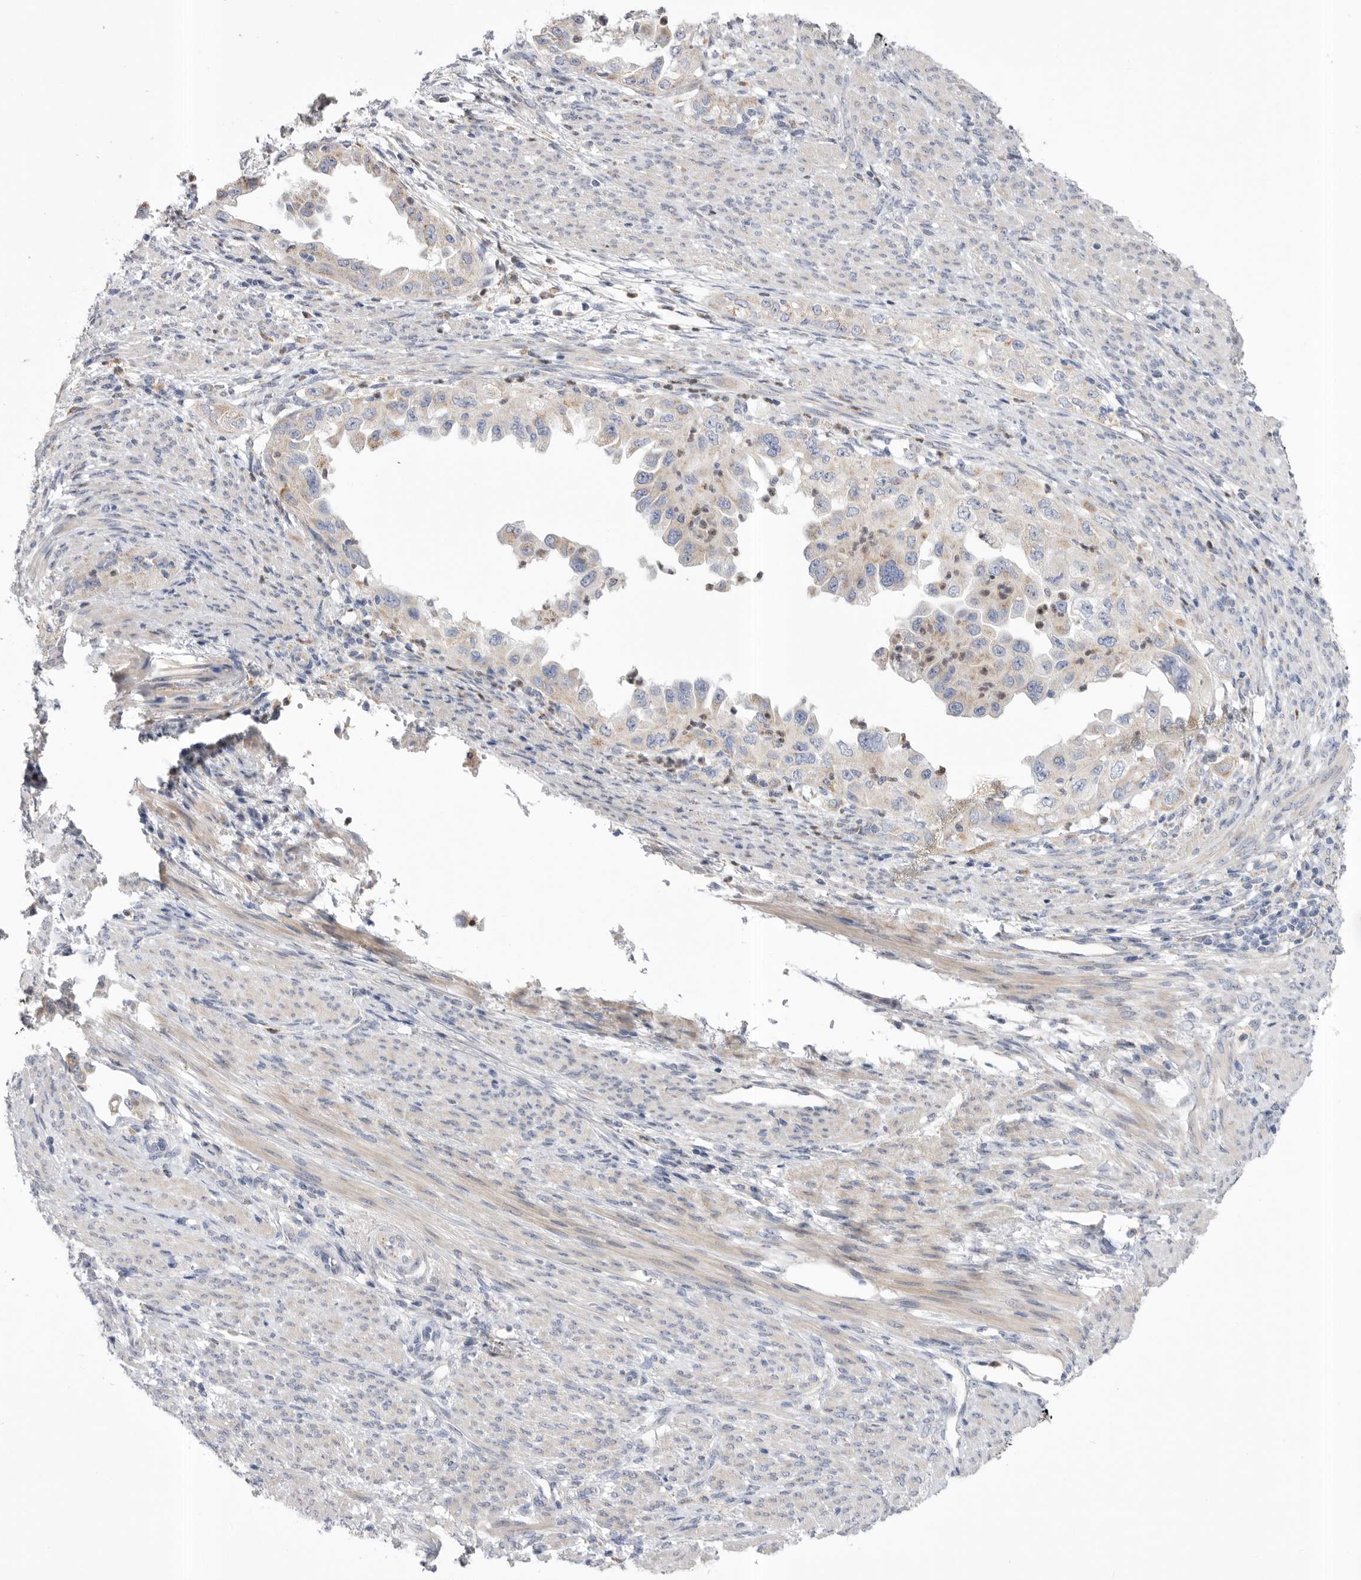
{"staining": {"intensity": "negative", "quantity": "none", "location": "none"}, "tissue": "endometrial cancer", "cell_type": "Tumor cells", "image_type": "cancer", "snomed": [{"axis": "morphology", "description": "Adenocarcinoma, NOS"}, {"axis": "topography", "description": "Endometrium"}], "caption": "DAB (3,3'-diaminobenzidine) immunohistochemical staining of human endometrial cancer shows no significant staining in tumor cells.", "gene": "CCDC126", "patient": {"sex": "female", "age": 85}}